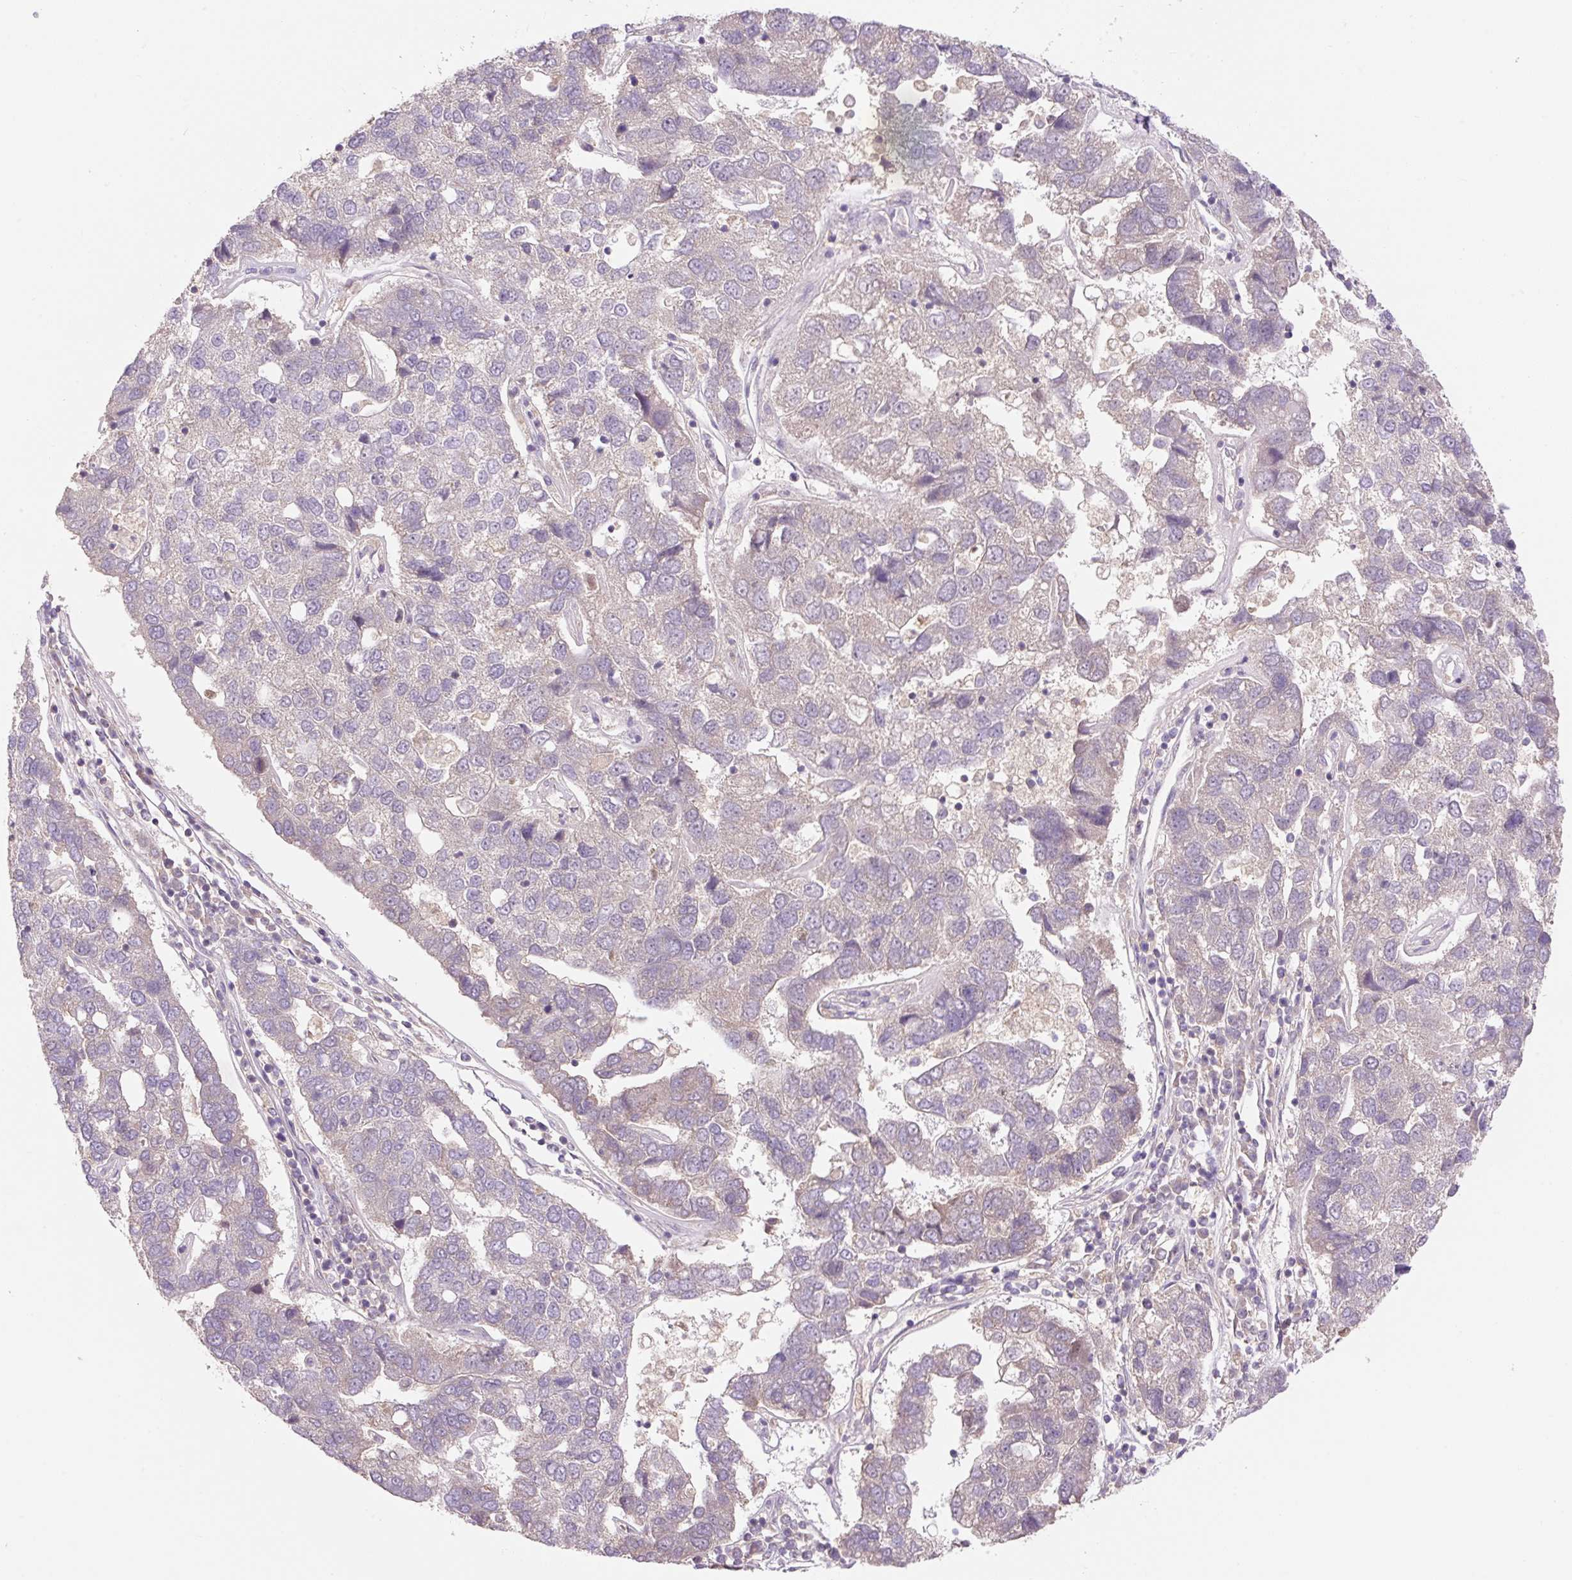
{"staining": {"intensity": "negative", "quantity": "none", "location": "none"}, "tissue": "pancreatic cancer", "cell_type": "Tumor cells", "image_type": "cancer", "snomed": [{"axis": "morphology", "description": "Adenocarcinoma, NOS"}, {"axis": "topography", "description": "Pancreas"}], "caption": "IHC of pancreatic cancer (adenocarcinoma) shows no staining in tumor cells.", "gene": "COX8A", "patient": {"sex": "female", "age": 61}}